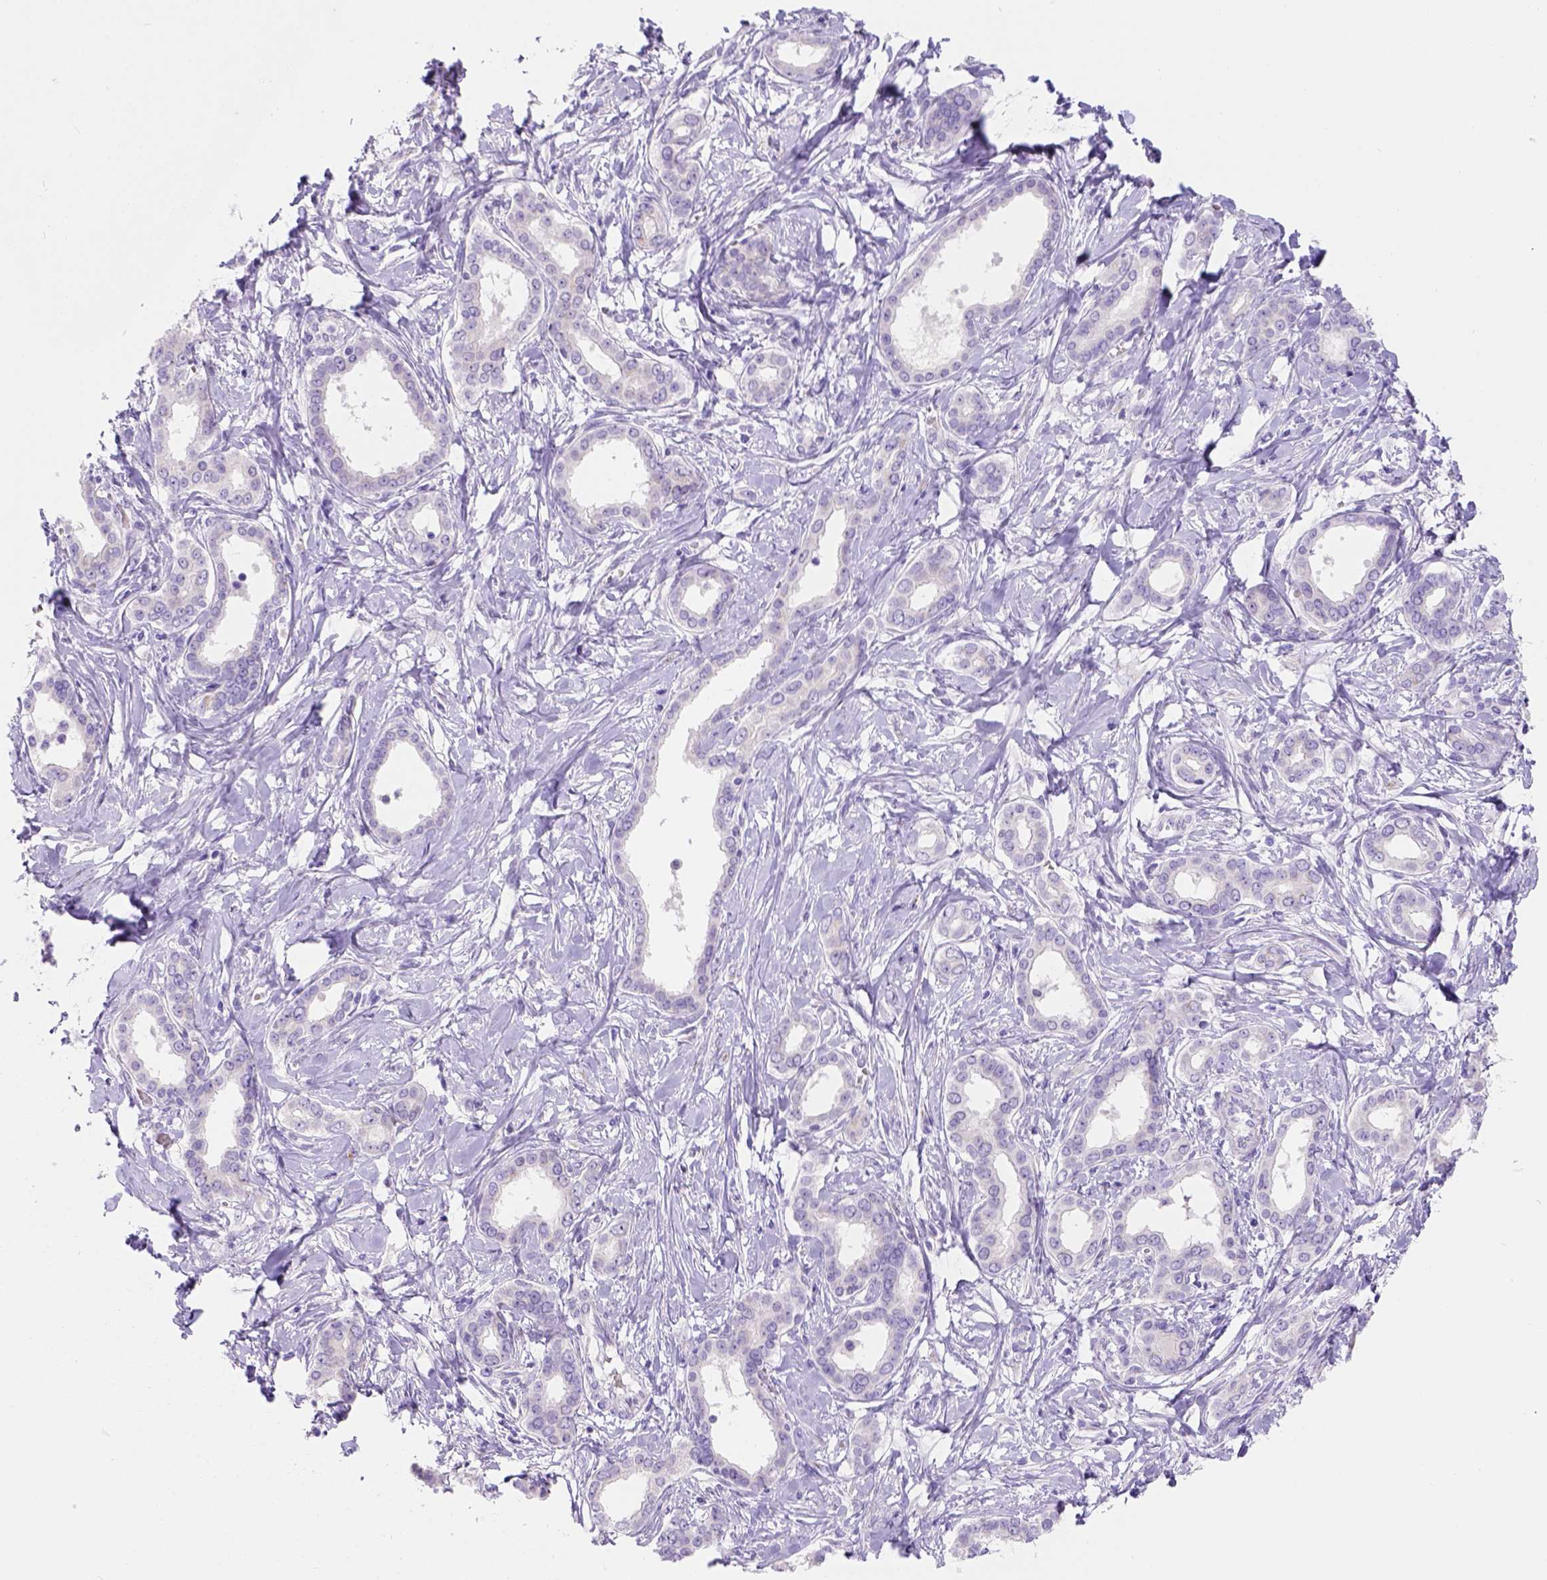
{"staining": {"intensity": "negative", "quantity": "none", "location": "none"}, "tissue": "liver cancer", "cell_type": "Tumor cells", "image_type": "cancer", "snomed": [{"axis": "morphology", "description": "Cholangiocarcinoma"}, {"axis": "topography", "description": "Liver"}], "caption": "A high-resolution image shows immunohistochemistry staining of cholangiocarcinoma (liver), which reveals no significant staining in tumor cells.", "gene": "PHF7", "patient": {"sex": "female", "age": 47}}